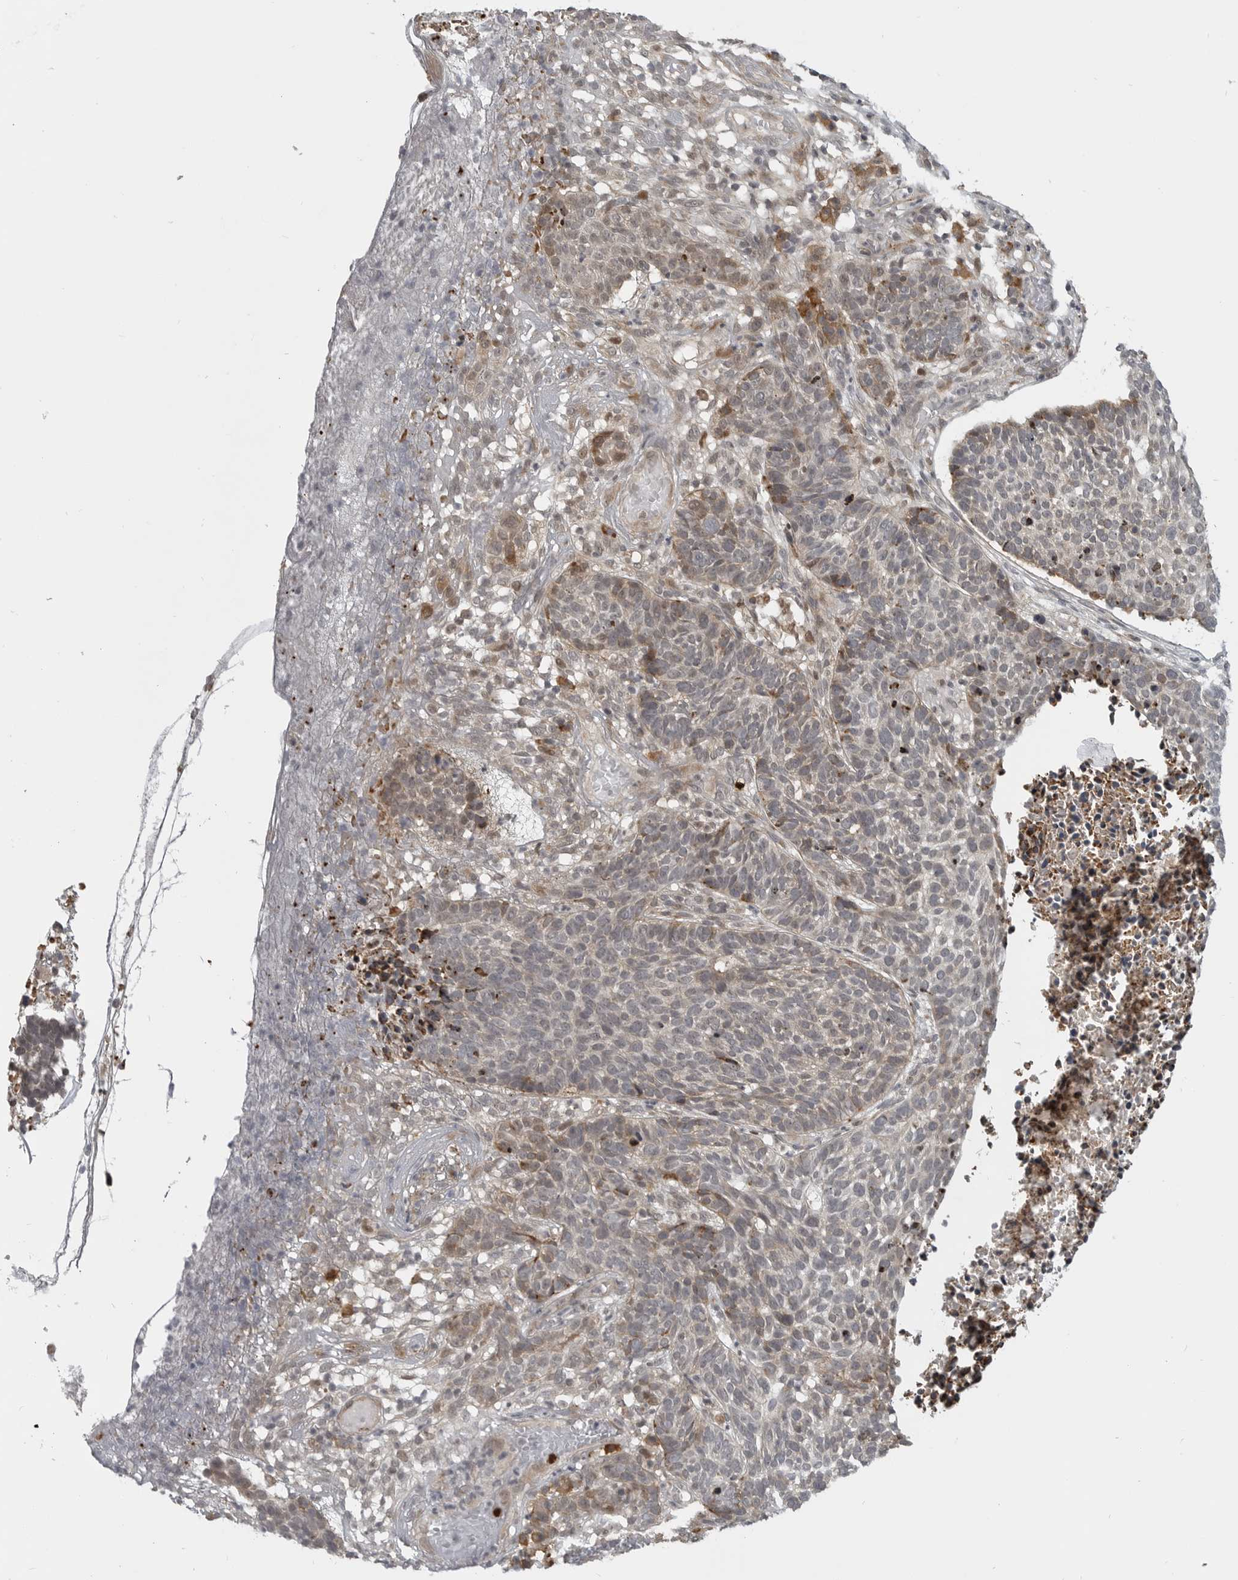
{"staining": {"intensity": "weak", "quantity": "25%-75%", "location": "cytoplasmic/membranous"}, "tissue": "skin cancer", "cell_type": "Tumor cells", "image_type": "cancer", "snomed": [{"axis": "morphology", "description": "Basal cell carcinoma"}, {"axis": "topography", "description": "Skin"}], "caption": "Immunohistochemical staining of human skin cancer exhibits weak cytoplasmic/membranous protein staining in approximately 25%-75% of tumor cells.", "gene": "CEP295NL", "patient": {"sex": "male", "age": 85}}